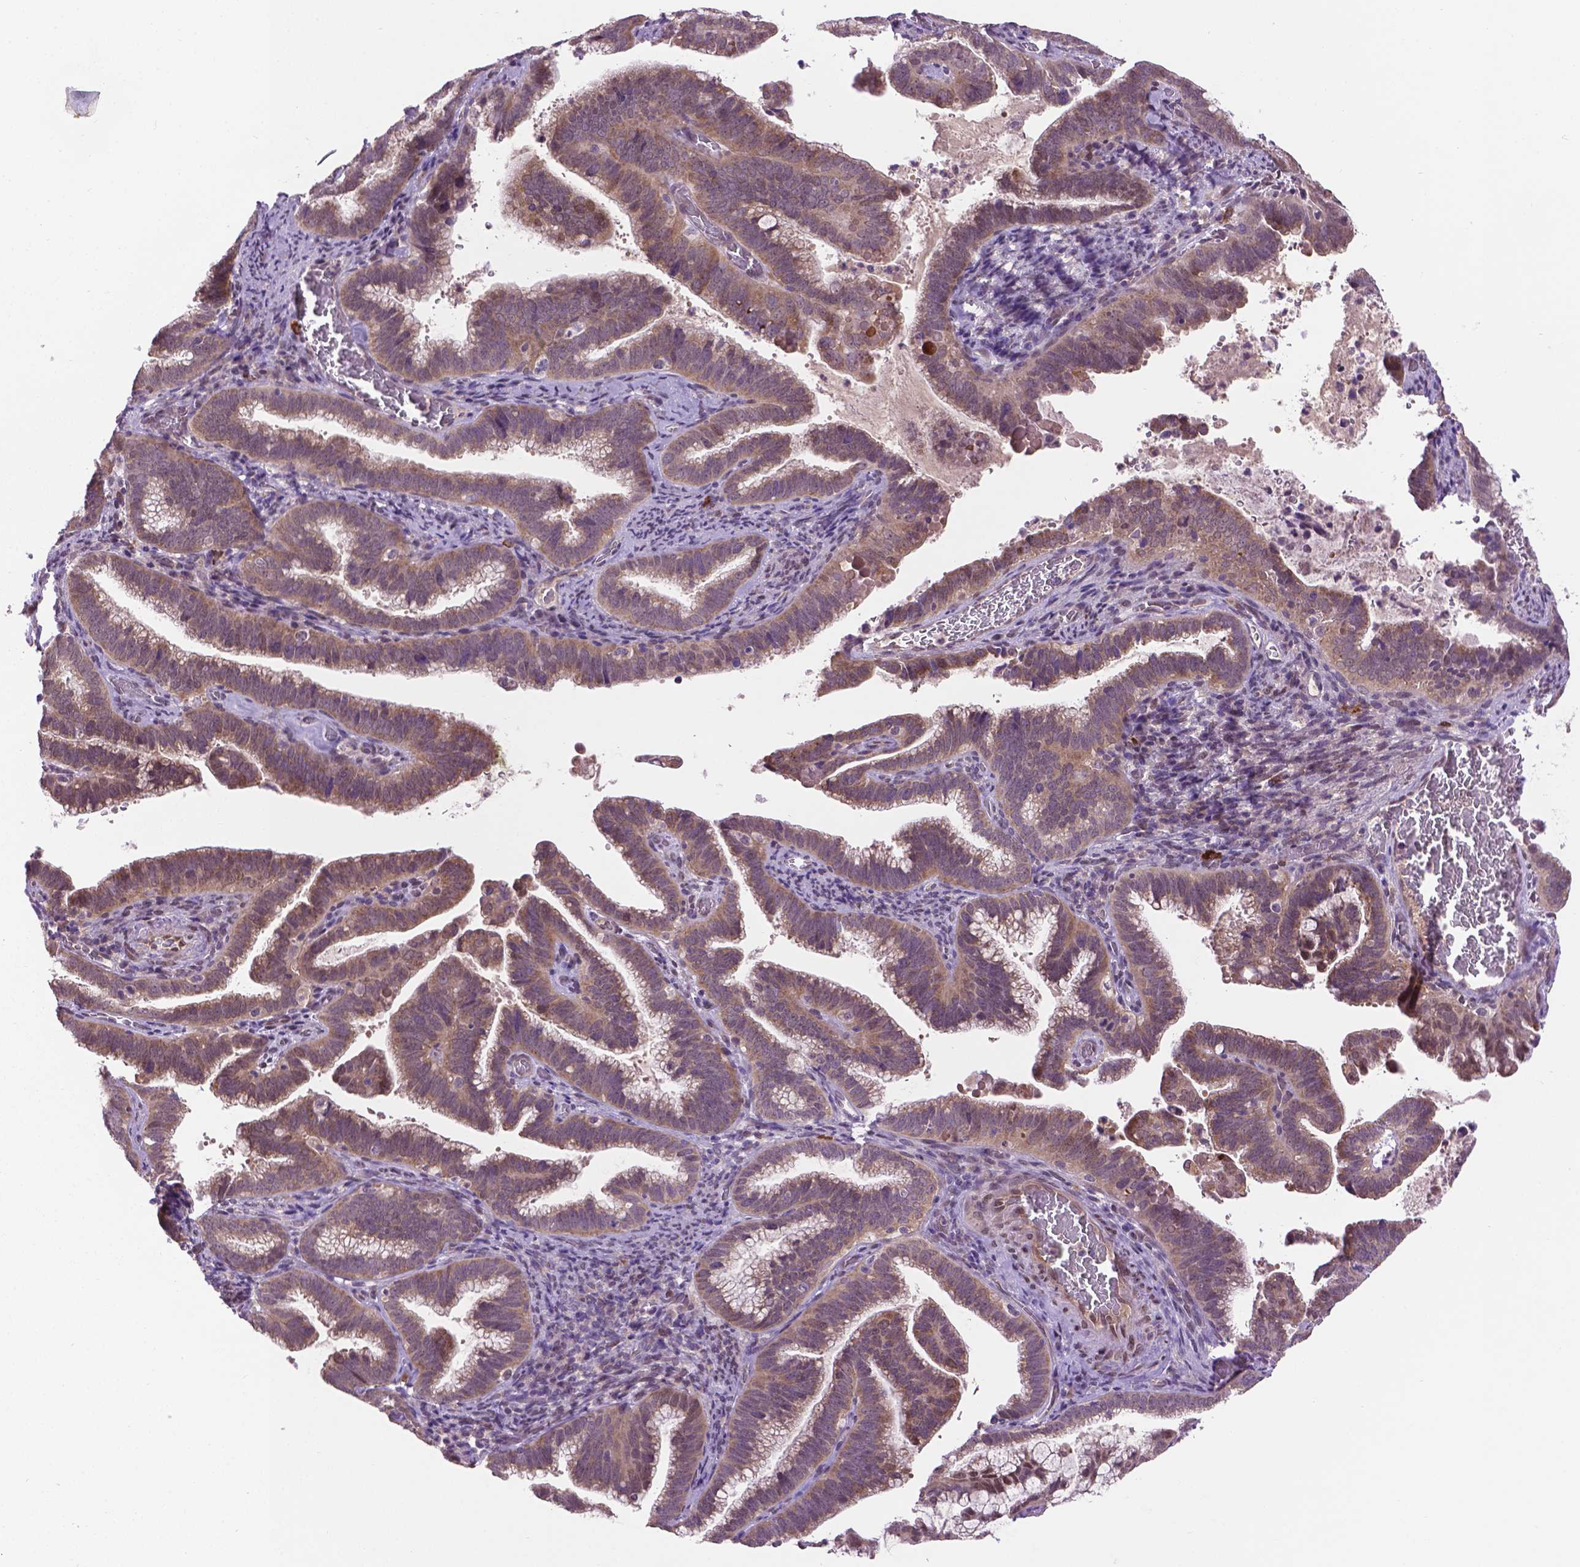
{"staining": {"intensity": "weak", "quantity": ">75%", "location": "cytoplasmic/membranous"}, "tissue": "cervical cancer", "cell_type": "Tumor cells", "image_type": "cancer", "snomed": [{"axis": "morphology", "description": "Adenocarcinoma, NOS"}, {"axis": "topography", "description": "Cervix"}], "caption": "The image displays staining of cervical cancer, revealing weak cytoplasmic/membranous protein expression (brown color) within tumor cells.", "gene": "IRF6", "patient": {"sex": "female", "age": 61}}